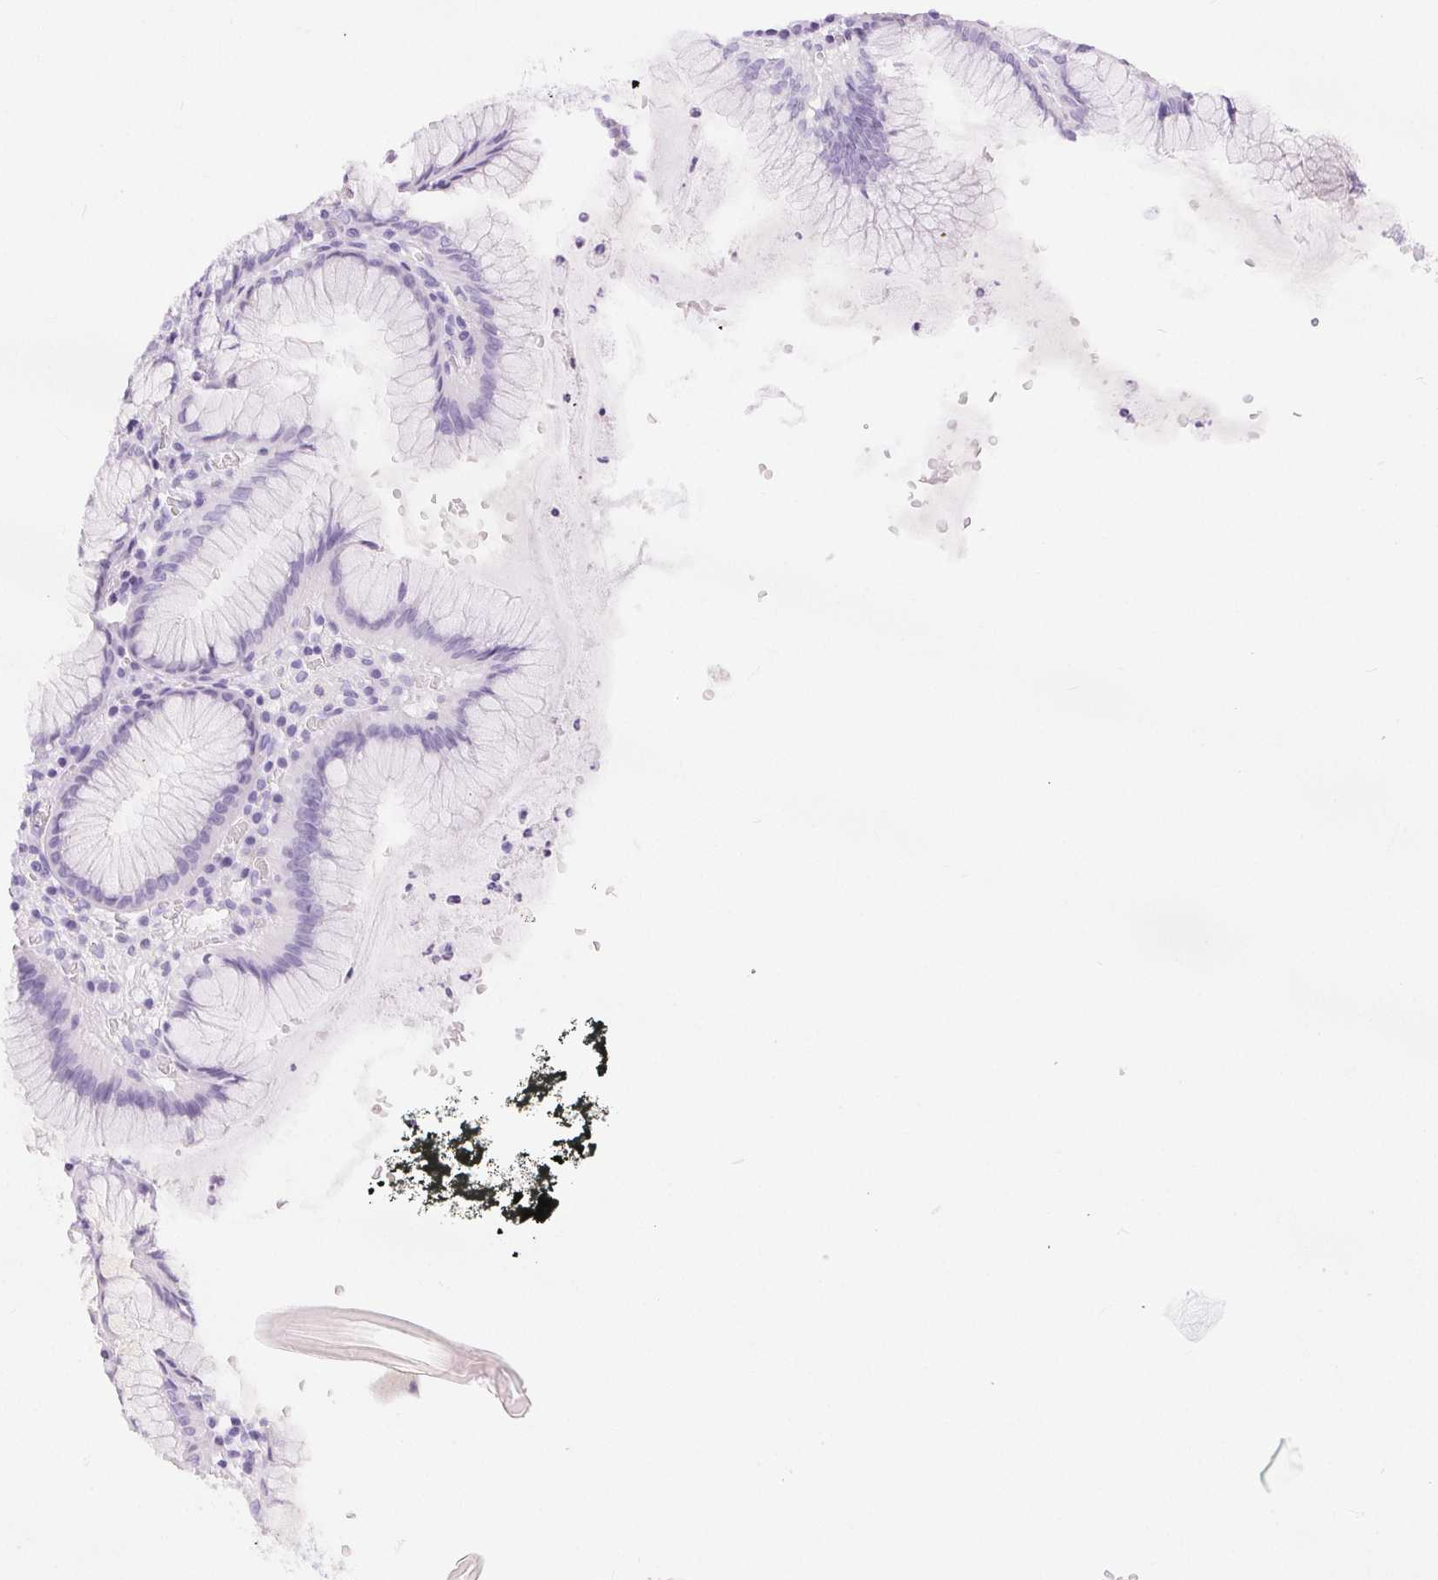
{"staining": {"intensity": "negative", "quantity": "none", "location": "none"}, "tissue": "stomach", "cell_type": "Glandular cells", "image_type": "normal", "snomed": [{"axis": "morphology", "description": "Normal tissue, NOS"}, {"axis": "topography", "description": "Stomach"}], "caption": "An image of stomach stained for a protein displays no brown staining in glandular cells. Nuclei are stained in blue.", "gene": "XDH", "patient": {"sex": "male", "age": 55}}